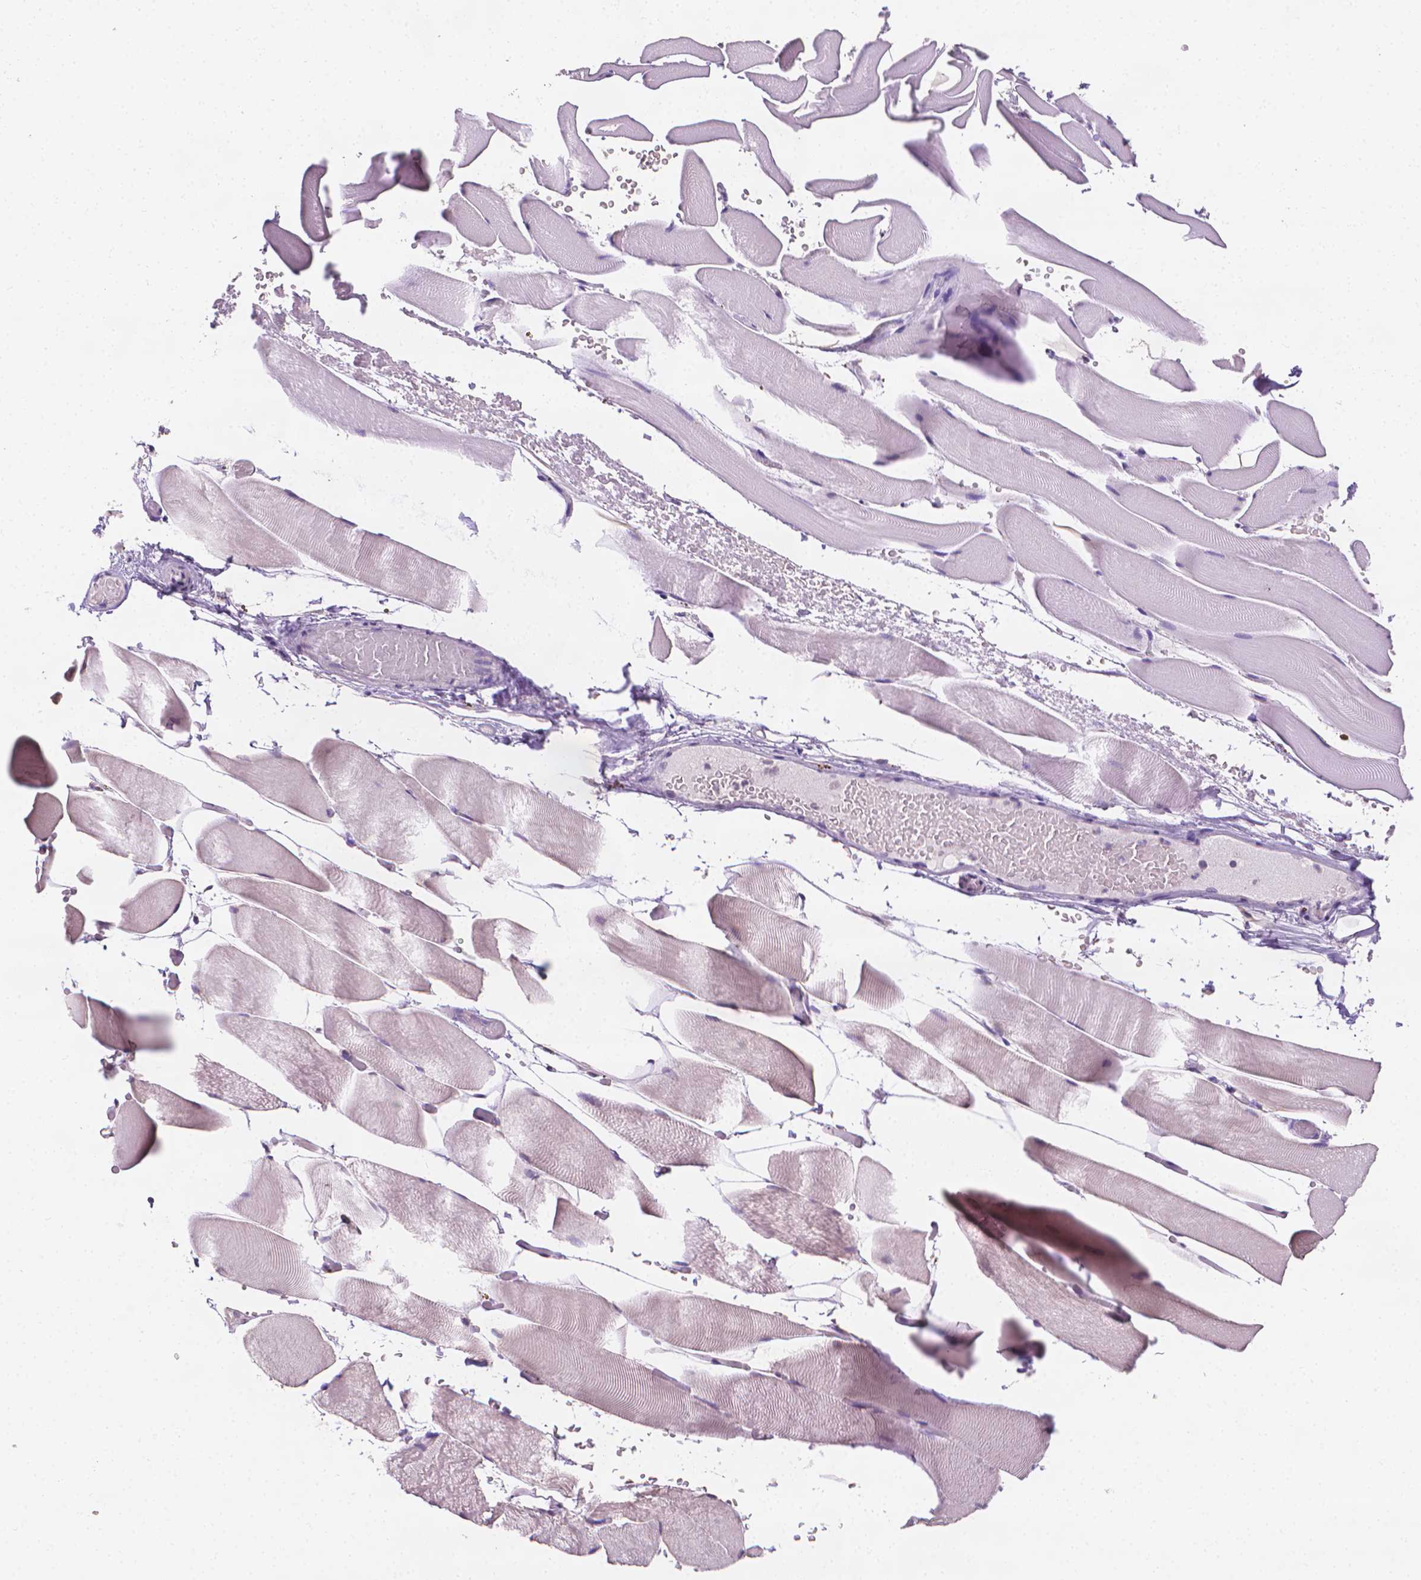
{"staining": {"intensity": "negative", "quantity": "none", "location": "none"}, "tissue": "skeletal muscle", "cell_type": "Myocytes", "image_type": "normal", "snomed": [{"axis": "morphology", "description": "Normal tissue, NOS"}, {"axis": "topography", "description": "Skeletal muscle"}], "caption": "Immunohistochemistry (IHC) histopathology image of normal human skeletal muscle stained for a protein (brown), which reveals no expression in myocytes.", "gene": "FASN", "patient": {"sex": "female", "age": 37}}